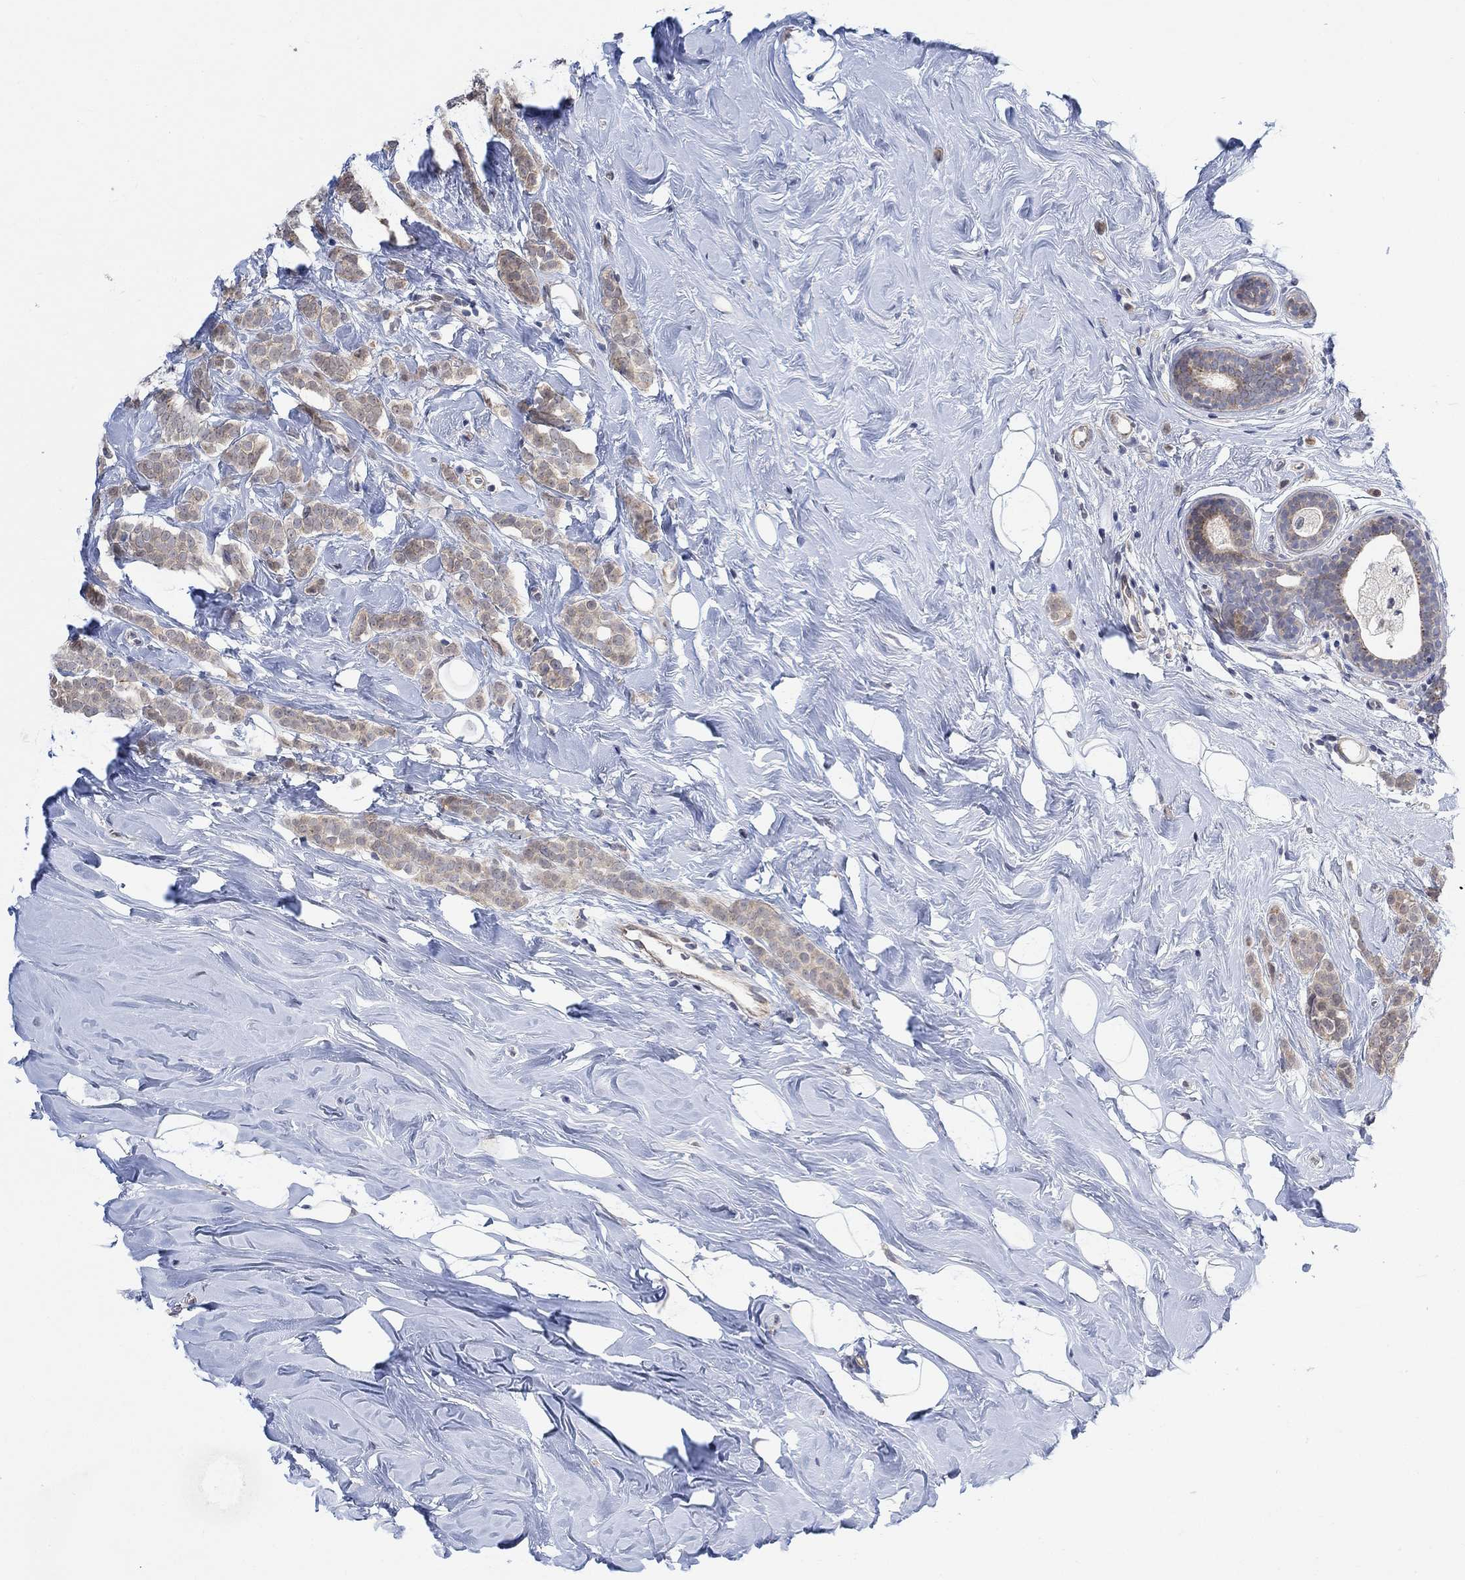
{"staining": {"intensity": "weak", "quantity": ">75%", "location": "cytoplasmic/membranous"}, "tissue": "breast cancer", "cell_type": "Tumor cells", "image_type": "cancer", "snomed": [{"axis": "morphology", "description": "Lobular carcinoma"}, {"axis": "topography", "description": "Breast"}], "caption": "Protein analysis of breast cancer tissue displays weak cytoplasmic/membranous staining in approximately >75% of tumor cells. (Stains: DAB in brown, nuclei in blue, Microscopy: brightfield microscopy at high magnification).", "gene": "CNTF", "patient": {"sex": "female", "age": 49}}